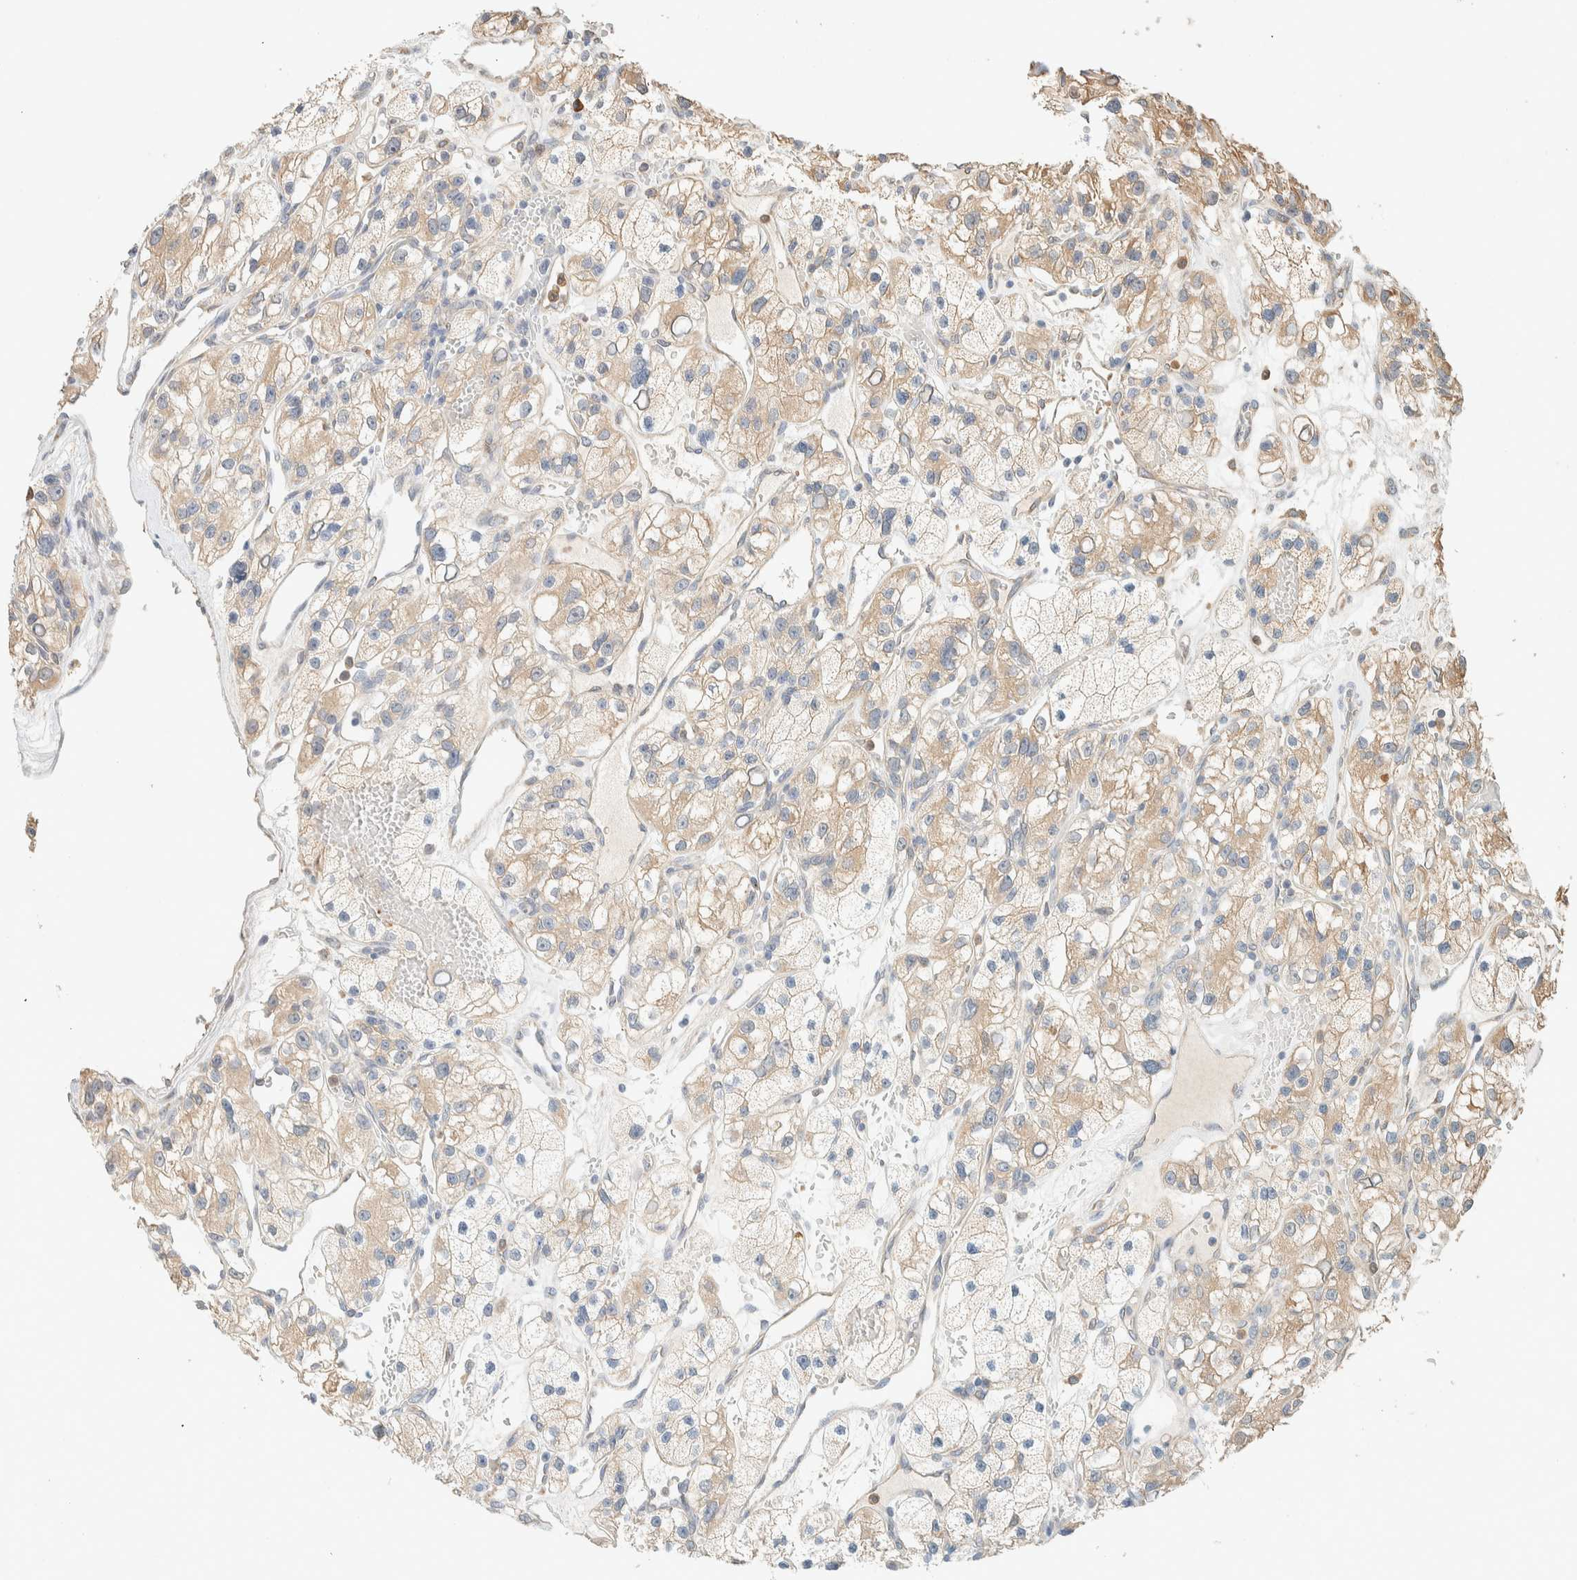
{"staining": {"intensity": "weak", "quantity": ">75%", "location": "cytoplasmic/membranous"}, "tissue": "renal cancer", "cell_type": "Tumor cells", "image_type": "cancer", "snomed": [{"axis": "morphology", "description": "Adenocarcinoma, NOS"}, {"axis": "topography", "description": "Kidney"}], "caption": "This image shows immunohistochemistry staining of human renal cancer (adenocarcinoma), with low weak cytoplasmic/membranous expression in about >75% of tumor cells.", "gene": "TTC3", "patient": {"sex": "female", "age": 57}}